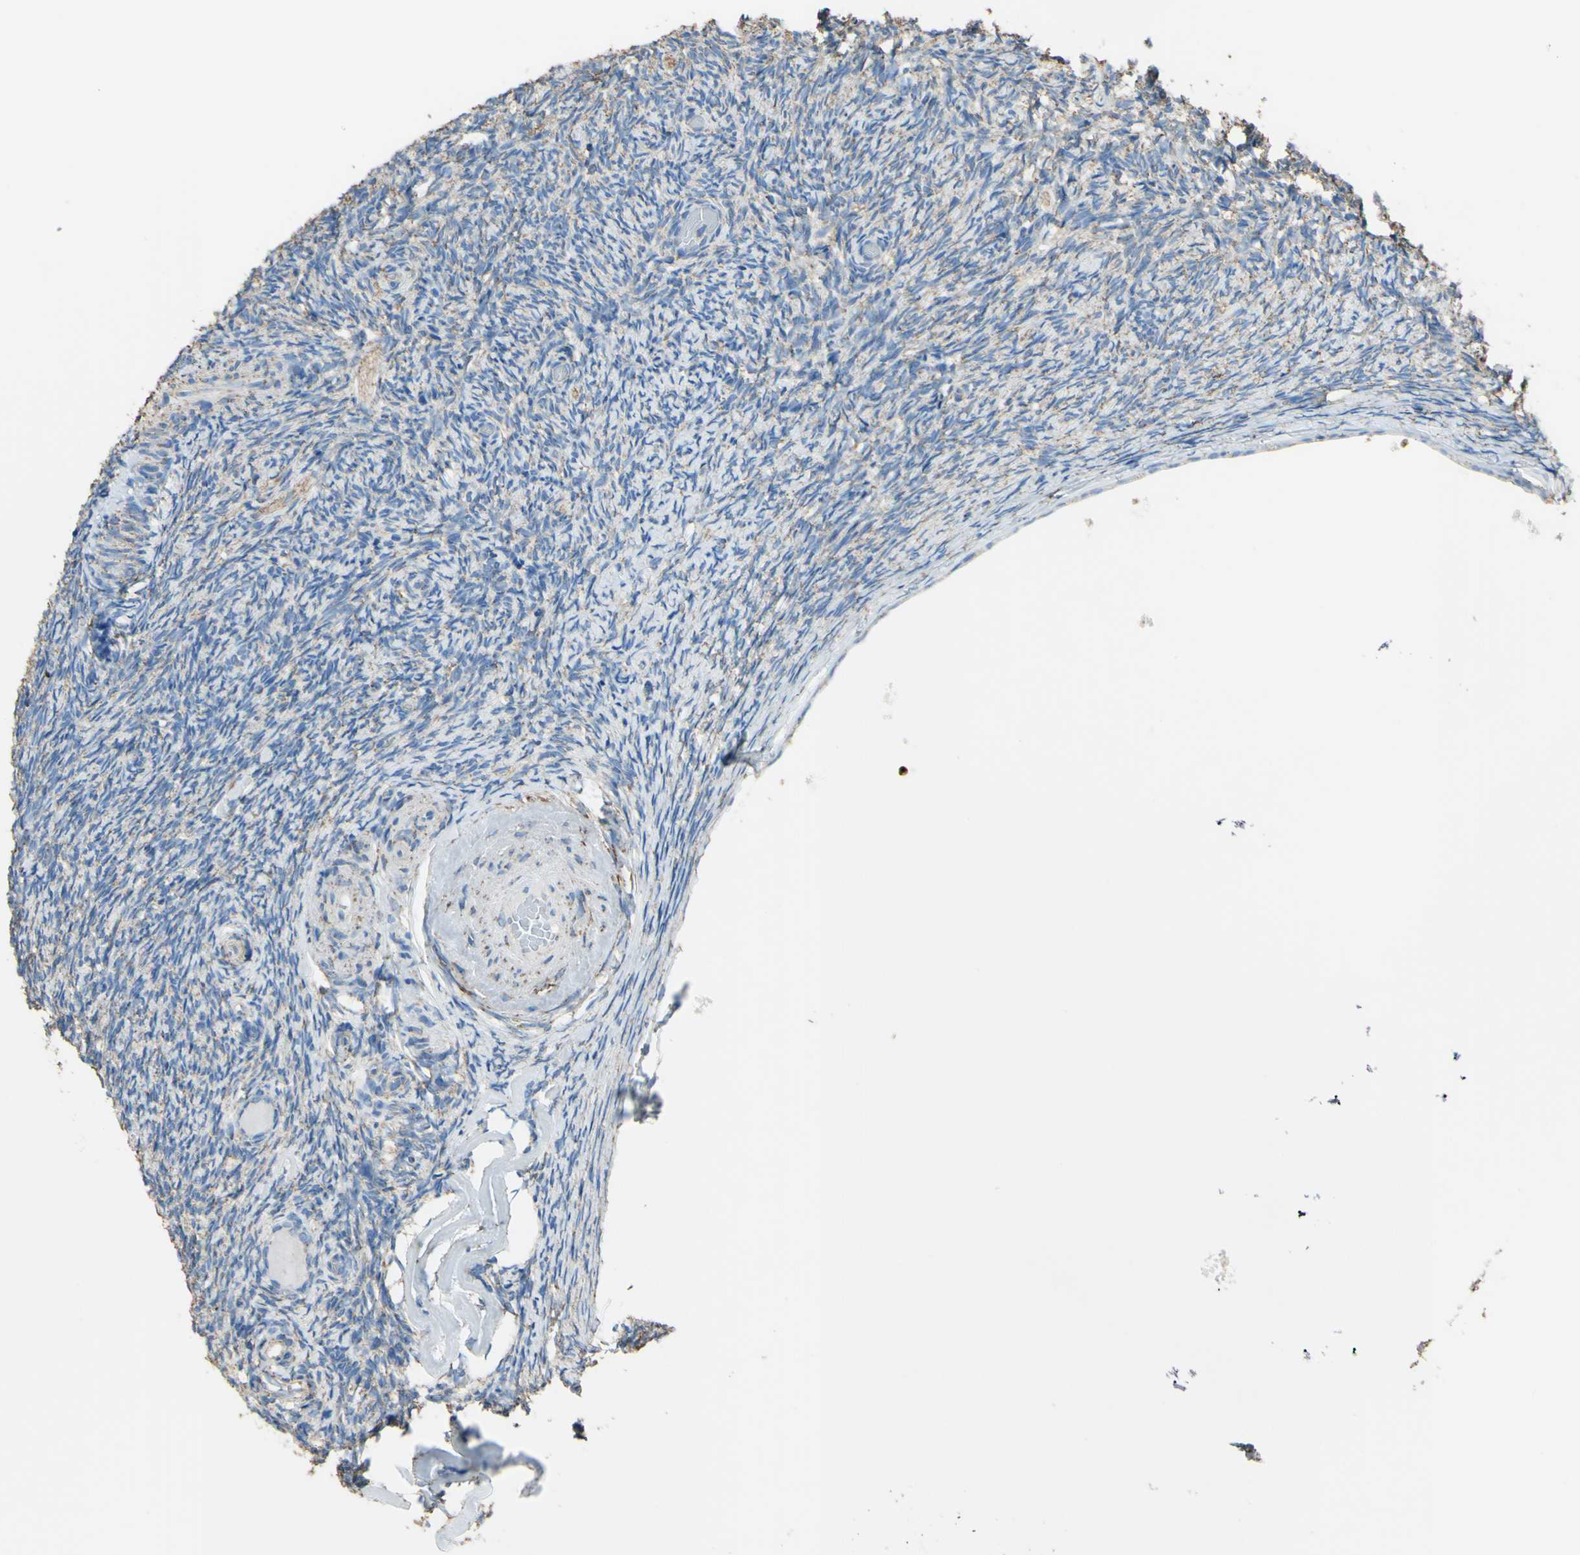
{"staining": {"intensity": "weak", "quantity": "<25%", "location": "cytoplasmic/membranous"}, "tissue": "ovary", "cell_type": "Ovarian stroma cells", "image_type": "normal", "snomed": [{"axis": "morphology", "description": "Normal tissue, NOS"}, {"axis": "topography", "description": "Ovary"}], "caption": "High power microscopy micrograph of an IHC micrograph of normal ovary, revealing no significant staining in ovarian stroma cells. (DAB (3,3'-diaminobenzidine) immunohistochemistry with hematoxylin counter stain).", "gene": "CMKLR2", "patient": {"sex": "female", "age": 60}}